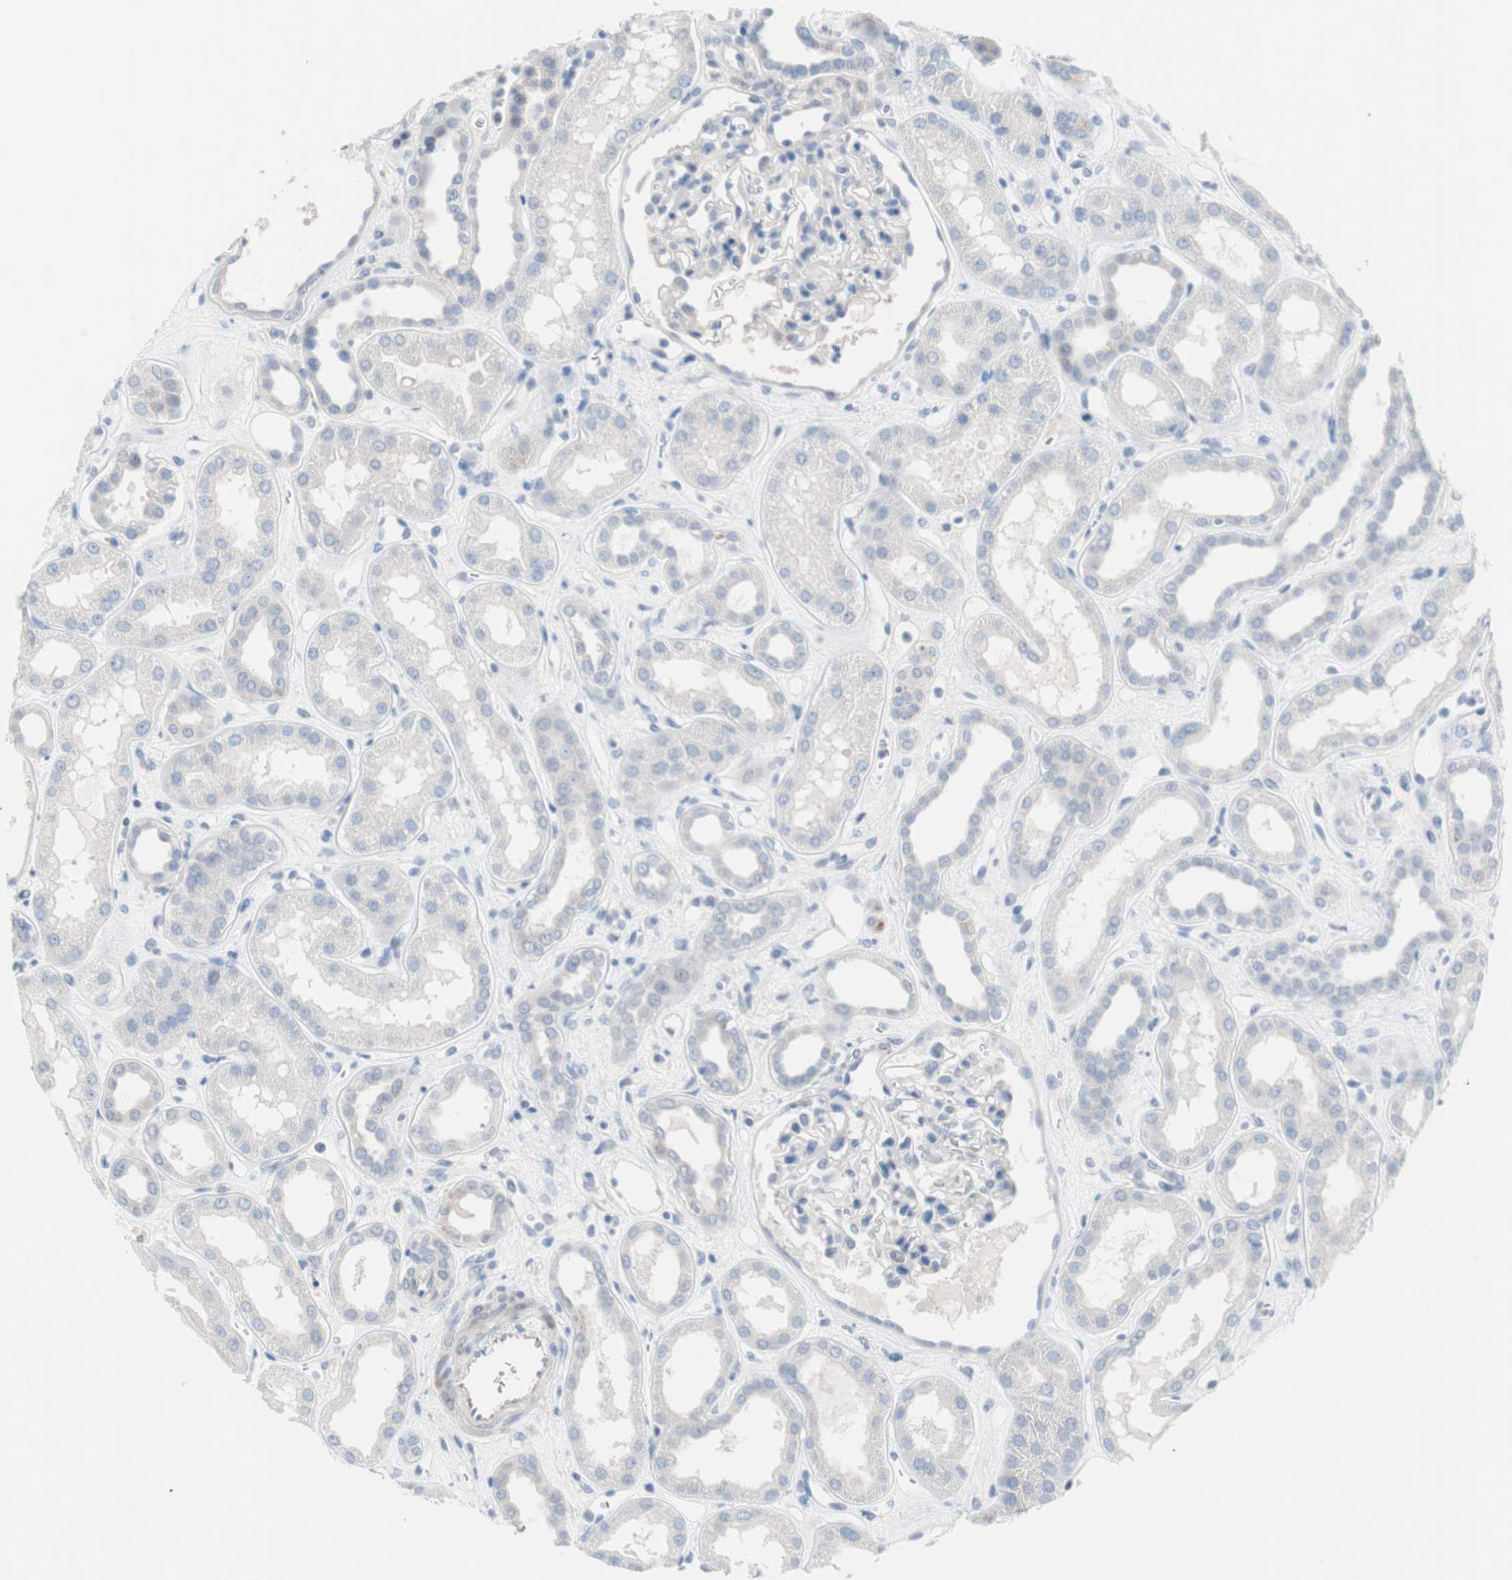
{"staining": {"intensity": "negative", "quantity": "none", "location": "none"}, "tissue": "kidney", "cell_type": "Cells in glomeruli", "image_type": "normal", "snomed": [{"axis": "morphology", "description": "Normal tissue, NOS"}, {"axis": "topography", "description": "Kidney"}], "caption": "Immunohistochemistry micrograph of benign kidney: kidney stained with DAB exhibits no significant protein positivity in cells in glomeruli. Brightfield microscopy of immunohistochemistry stained with DAB (3,3'-diaminobenzidine) (brown) and hematoxylin (blue), captured at high magnification.", "gene": "ULBP1", "patient": {"sex": "male", "age": 59}}